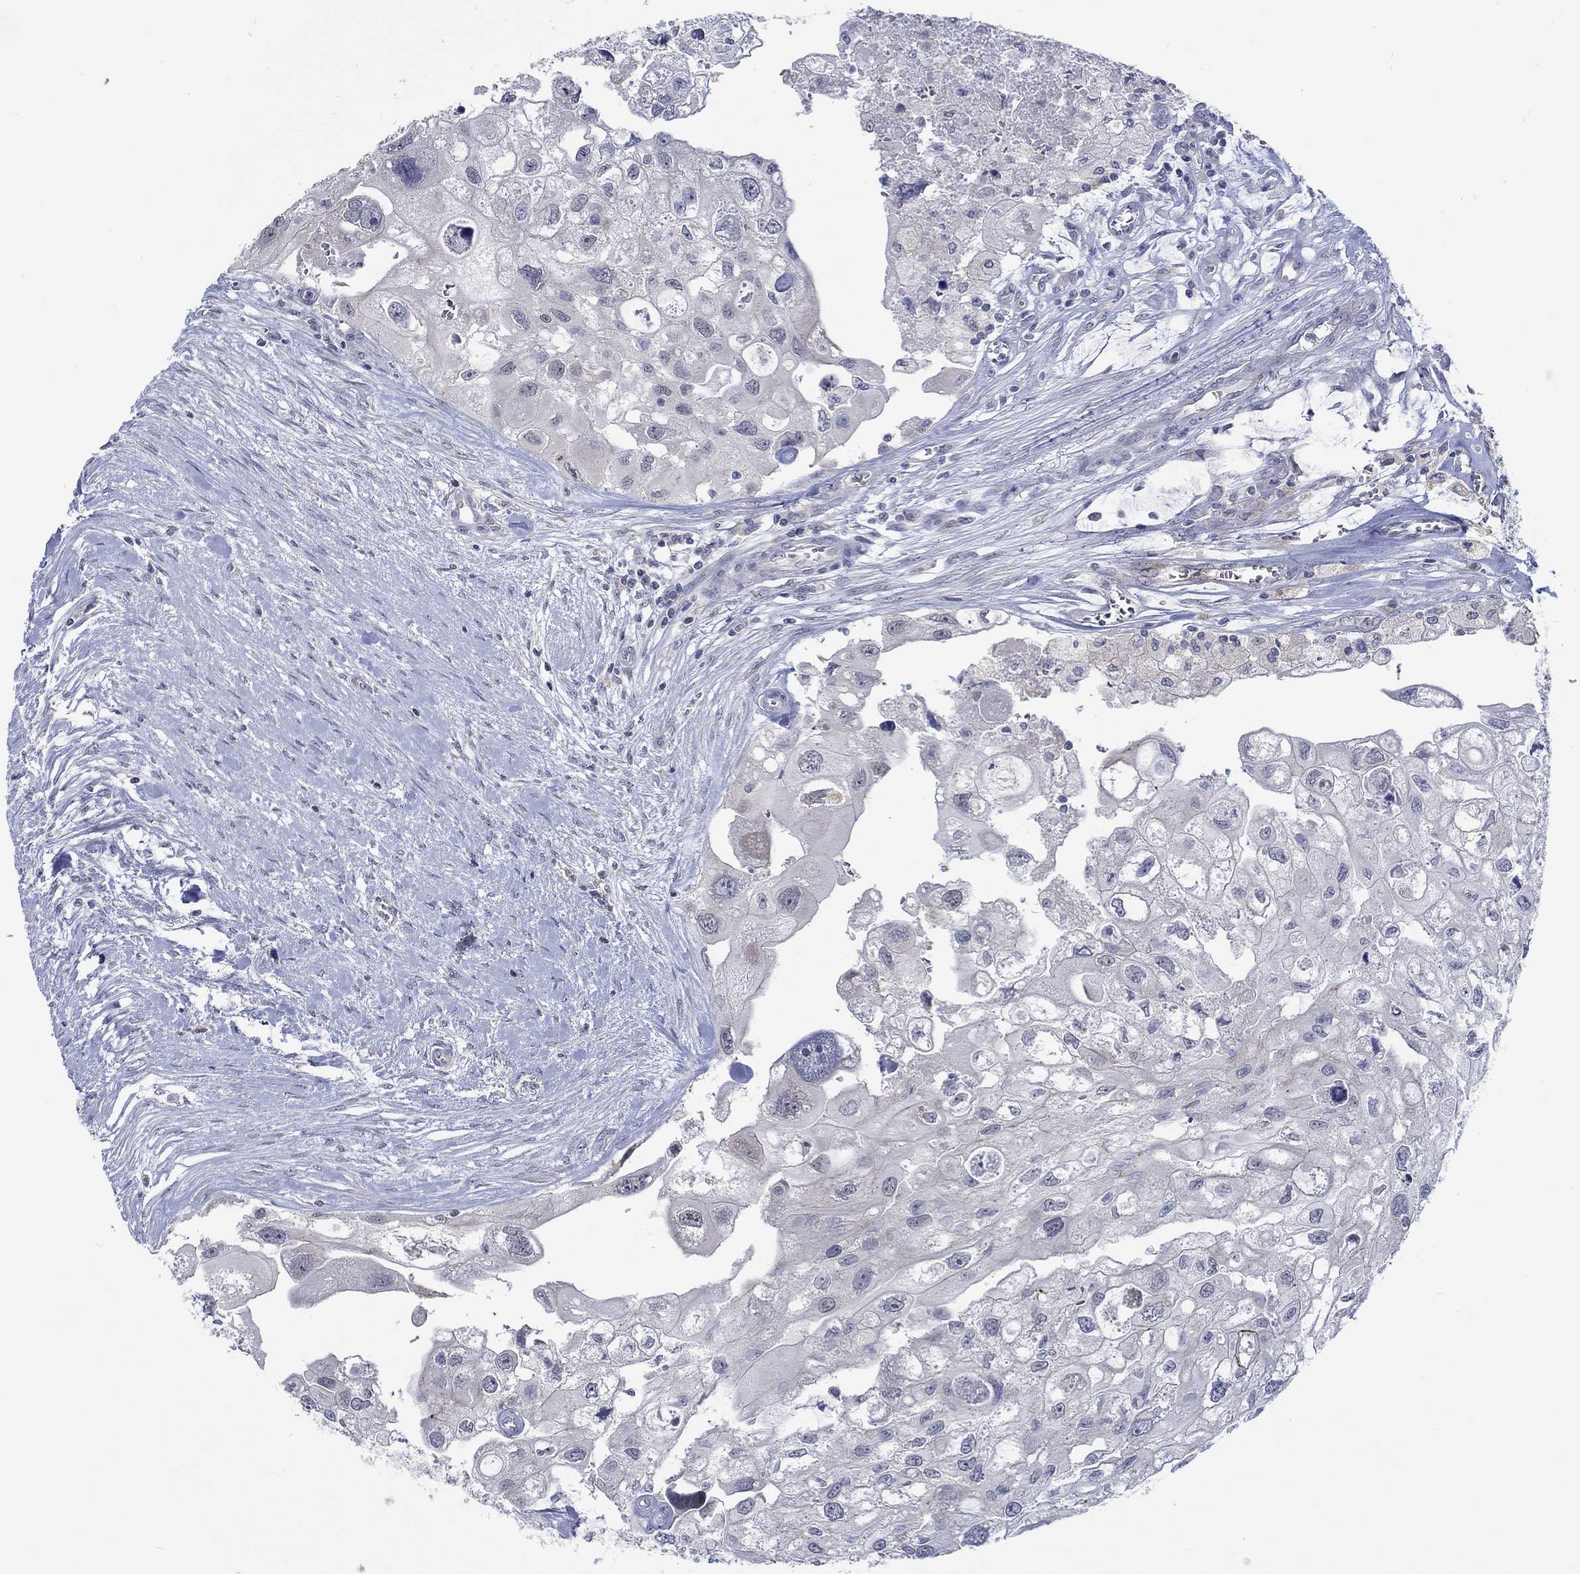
{"staining": {"intensity": "negative", "quantity": "none", "location": "none"}, "tissue": "urothelial cancer", "cell_type": "Tumor cells", "image_type": "cancer", "snomed": [{"axis": "morphology", "description": "Urothelial carcinoma, High grade"}, {"axis": "topography", "description": "Urinary bladder"}], "caption": "This is an IHC photomicrograph of urothelial carcinoma (high-grade). There is no expression in tumor cells.", "gene": "WASF1", "patient": {"sex": "male", "age": 59}}